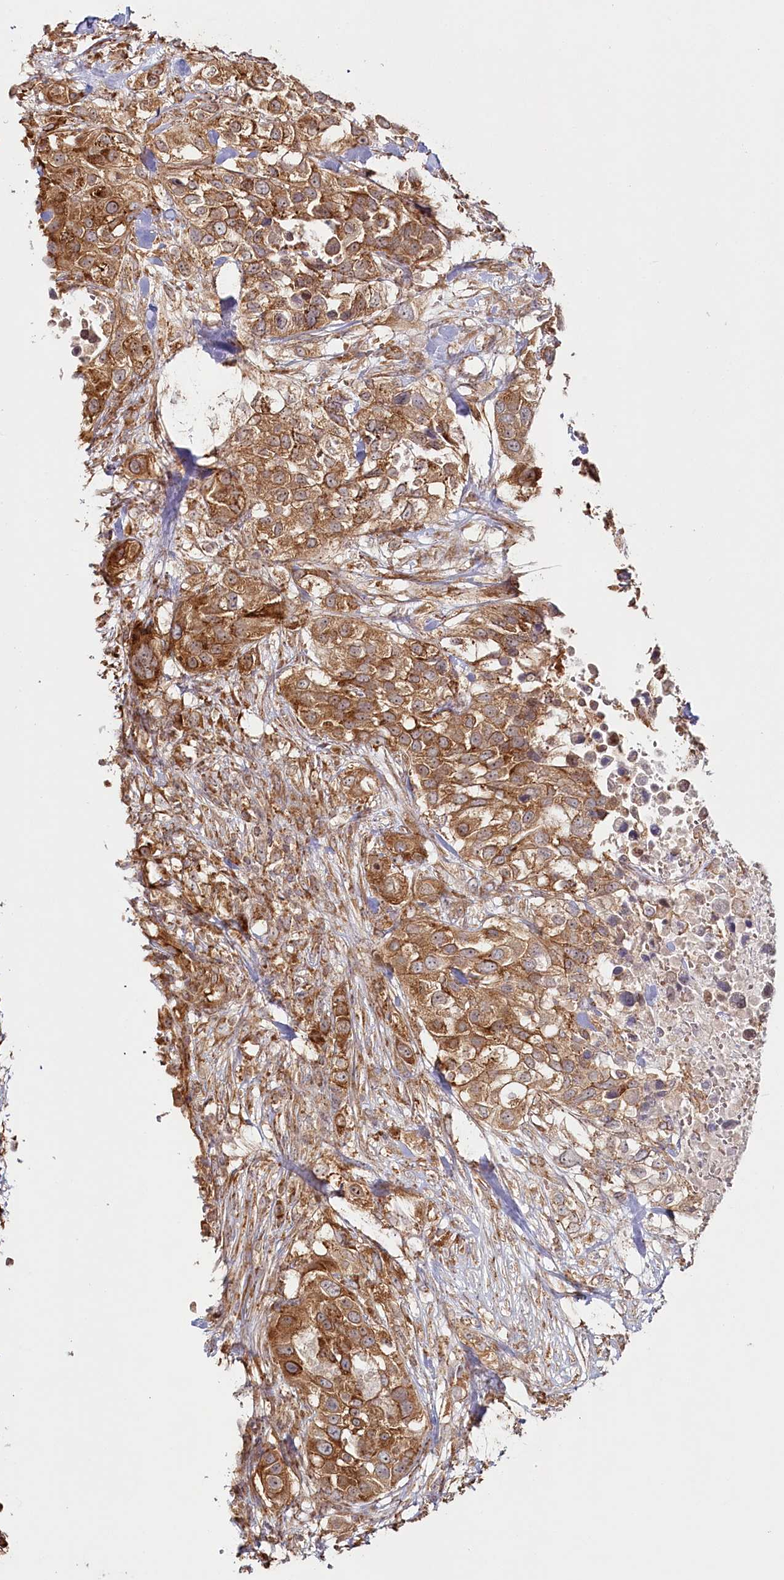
{"staining": {"intensity": "strong", "quantity": ">75%", "location": "cytoplasmic/membranous"}, "tissue": "urothelial cancer", "cell_type": "Tumor cells", "image_type": "cancer", "snomed": [{"axis": "morphology", "description": "Urothelial carcinoma, High grade"}, {"axis": "topography", "description": "Urinary bladder"}], "caption": "Urothelial cancer stained with DAB (3,3'-diaminobenzidine) IHC displays high levels of strong cytoplasmic/membranous expression in about >75% of tumor cells.", "gene": "OTUD4", "patient": {"sex": "female", "age": 80}}